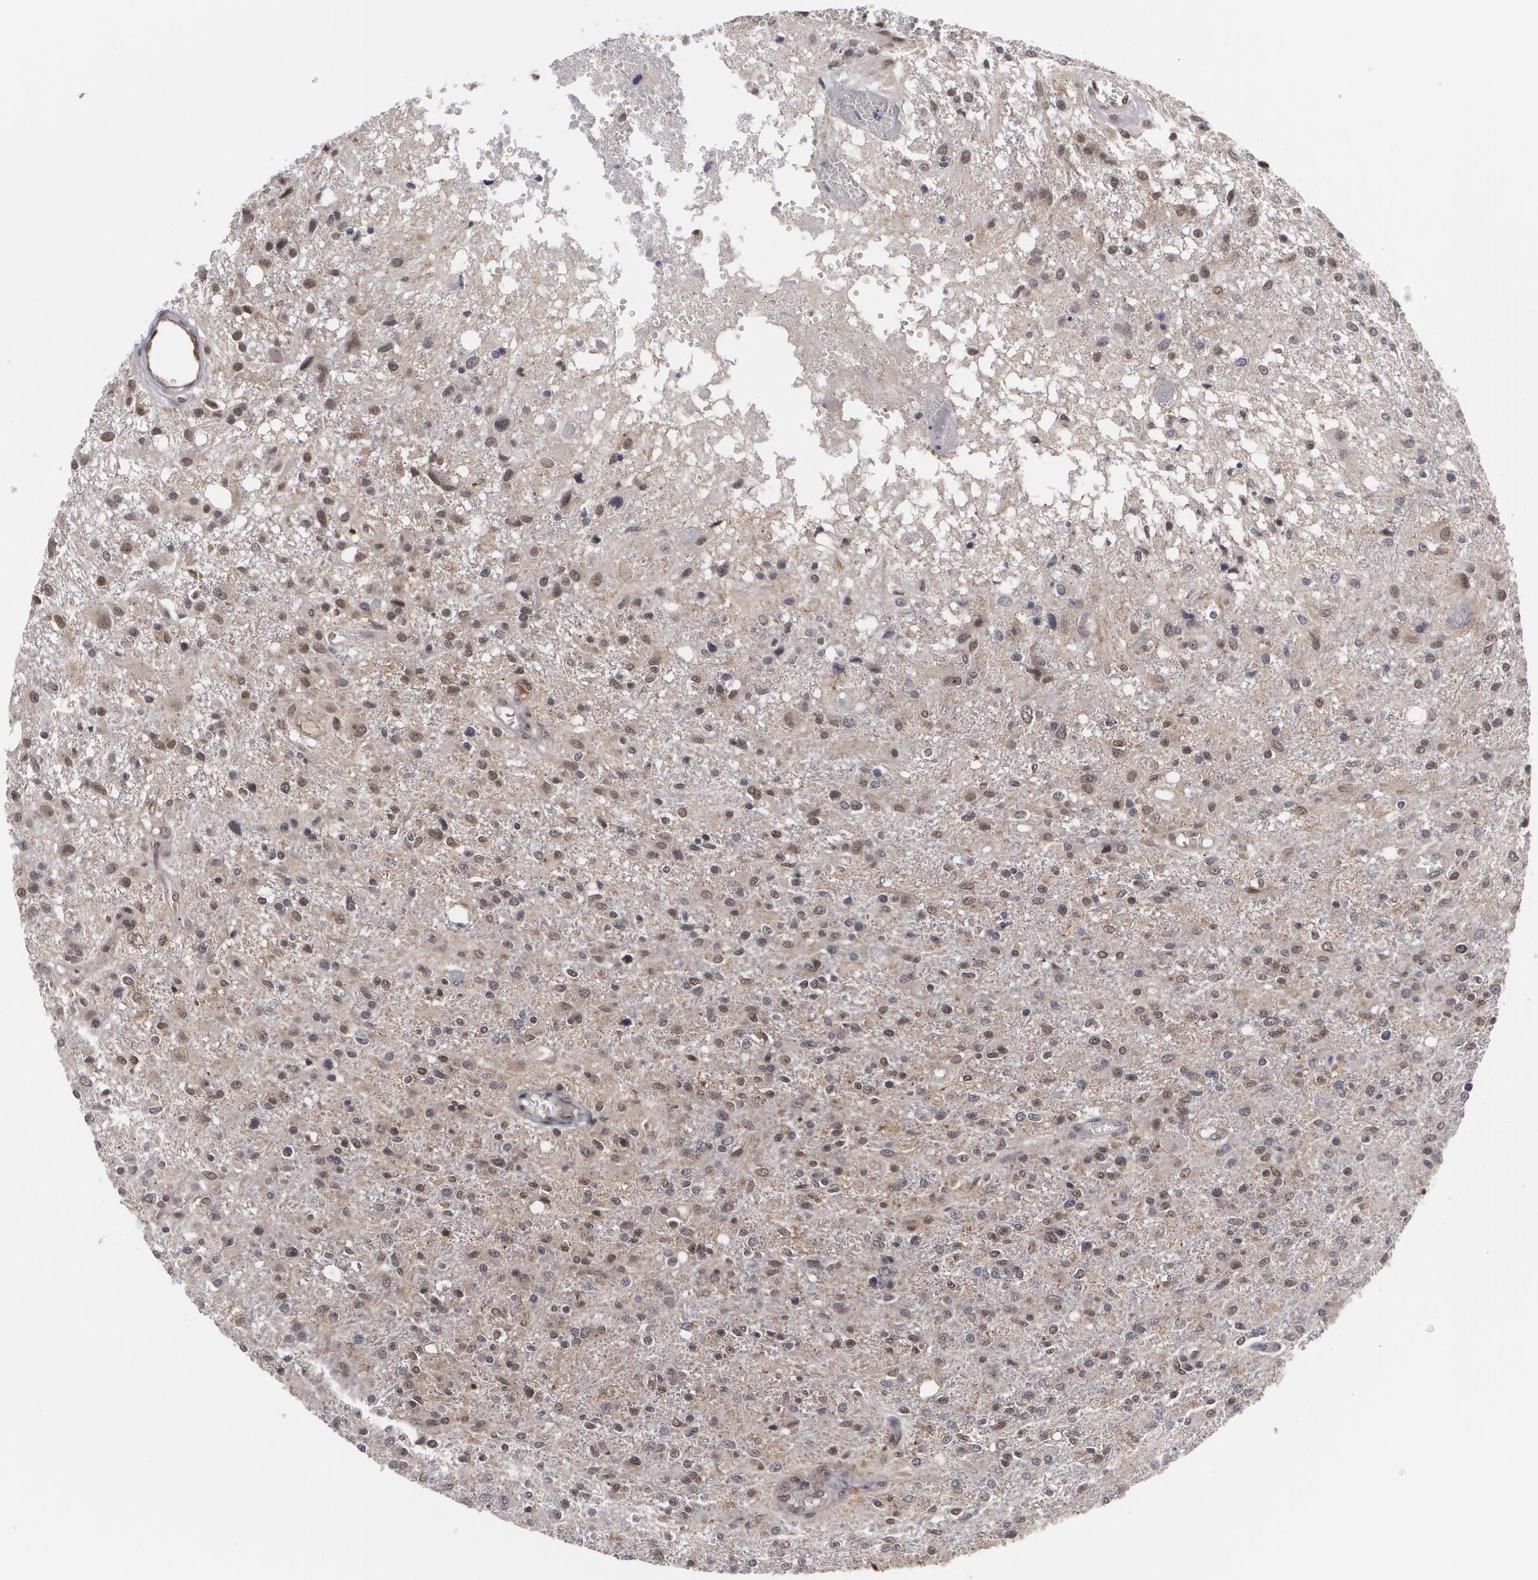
{"staining": {"intensity": "moderate", "quantity": ">75%", "location": "nuclear"}, "tissue": "glioma", "cell_type": "Tumor cells", "image_type": "cancer", "snomed": [{"axis": "morphology", "description": "Glioma, malignant, High grade"}, {"axis": "topography", "description": "Cerebral cortex"}], "caption": "High-power microscopy captured an immunohistochemistry (IHC) micrograph of glioma, revealing moderate nuclear staining in about >75% of tumor cells.", "gene": "INTS6", "patient": {"sex": "male", "age": 76}}